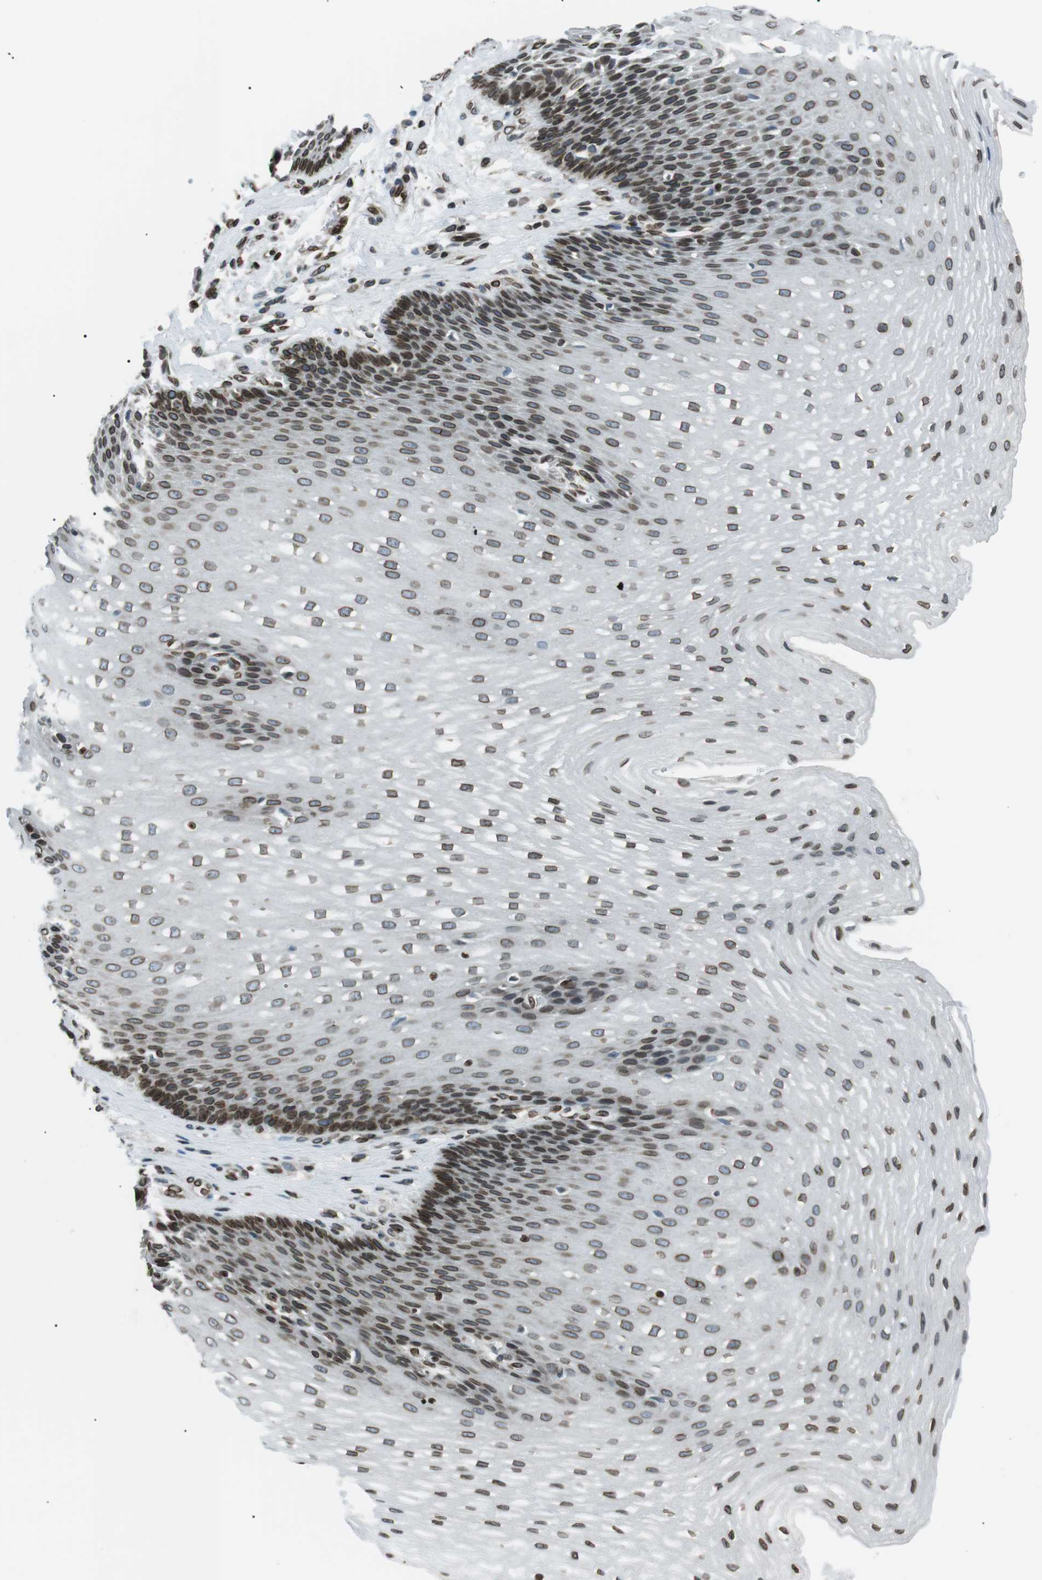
{"staining": {"intensity": "strong", "quantity": ">75%", "location": "cytoplasmic/membranous,nuclear"}, "tissue": "esophagus", "cell_type": "Squamous epithelial cells", "image_type": "normal", "snomed": [{"axis": "morphology", "description": "Normal tissue, NOS"}, {"axis": "topography", "description": "Esophagus"}], "caption": "Immunohistochemical staining of unremarkable esophagus demonstrates >75% levels of strong cytoplasmic/membranous,nuclear protein expression in approximately >75% of squamous epithelial cells.", "gene": "TMX4", "patient": {"sex": "male", "age": 48}}